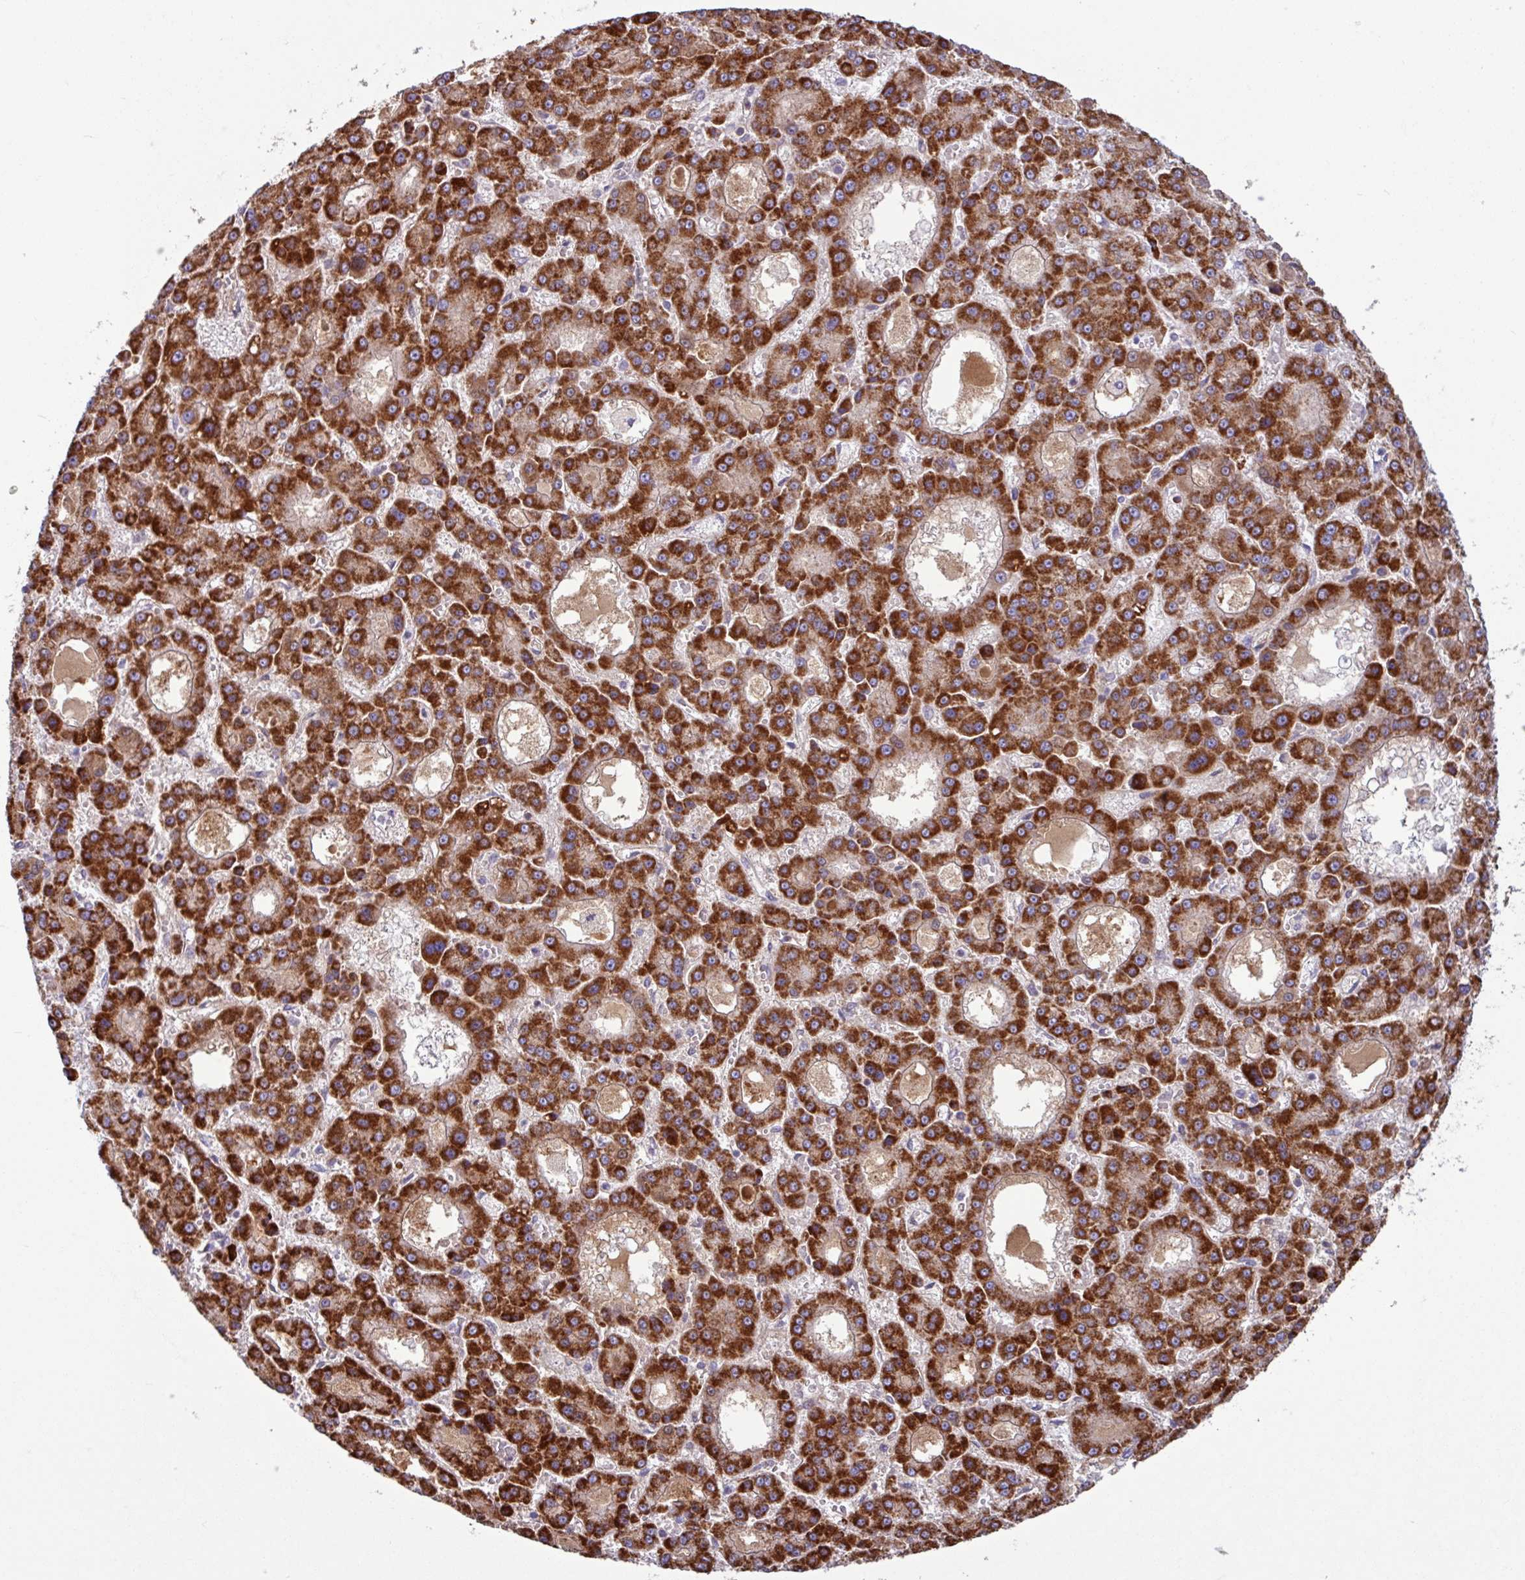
{"staining": {"intensity": "strong", "quantity": ">75%", "location": "cytoplasmic/membranous"}, "tissue": "liver cancer", "cell_type": "Tumor cells", "image_type": "cancer", "snomed": [{"axis": "morphology", "description": "Carcinoma, Hepatocellular, NOS"}, {"axis": "topography", "description": "Liver"}], "caption": "Tumor cells display strong cytoplasmic/membranous positivity in approximately >75% of cells in hepatocellular carcinoma (liver).", "gene": "B4GALNT4", "patient": {"sex": "male", "age": 70}}